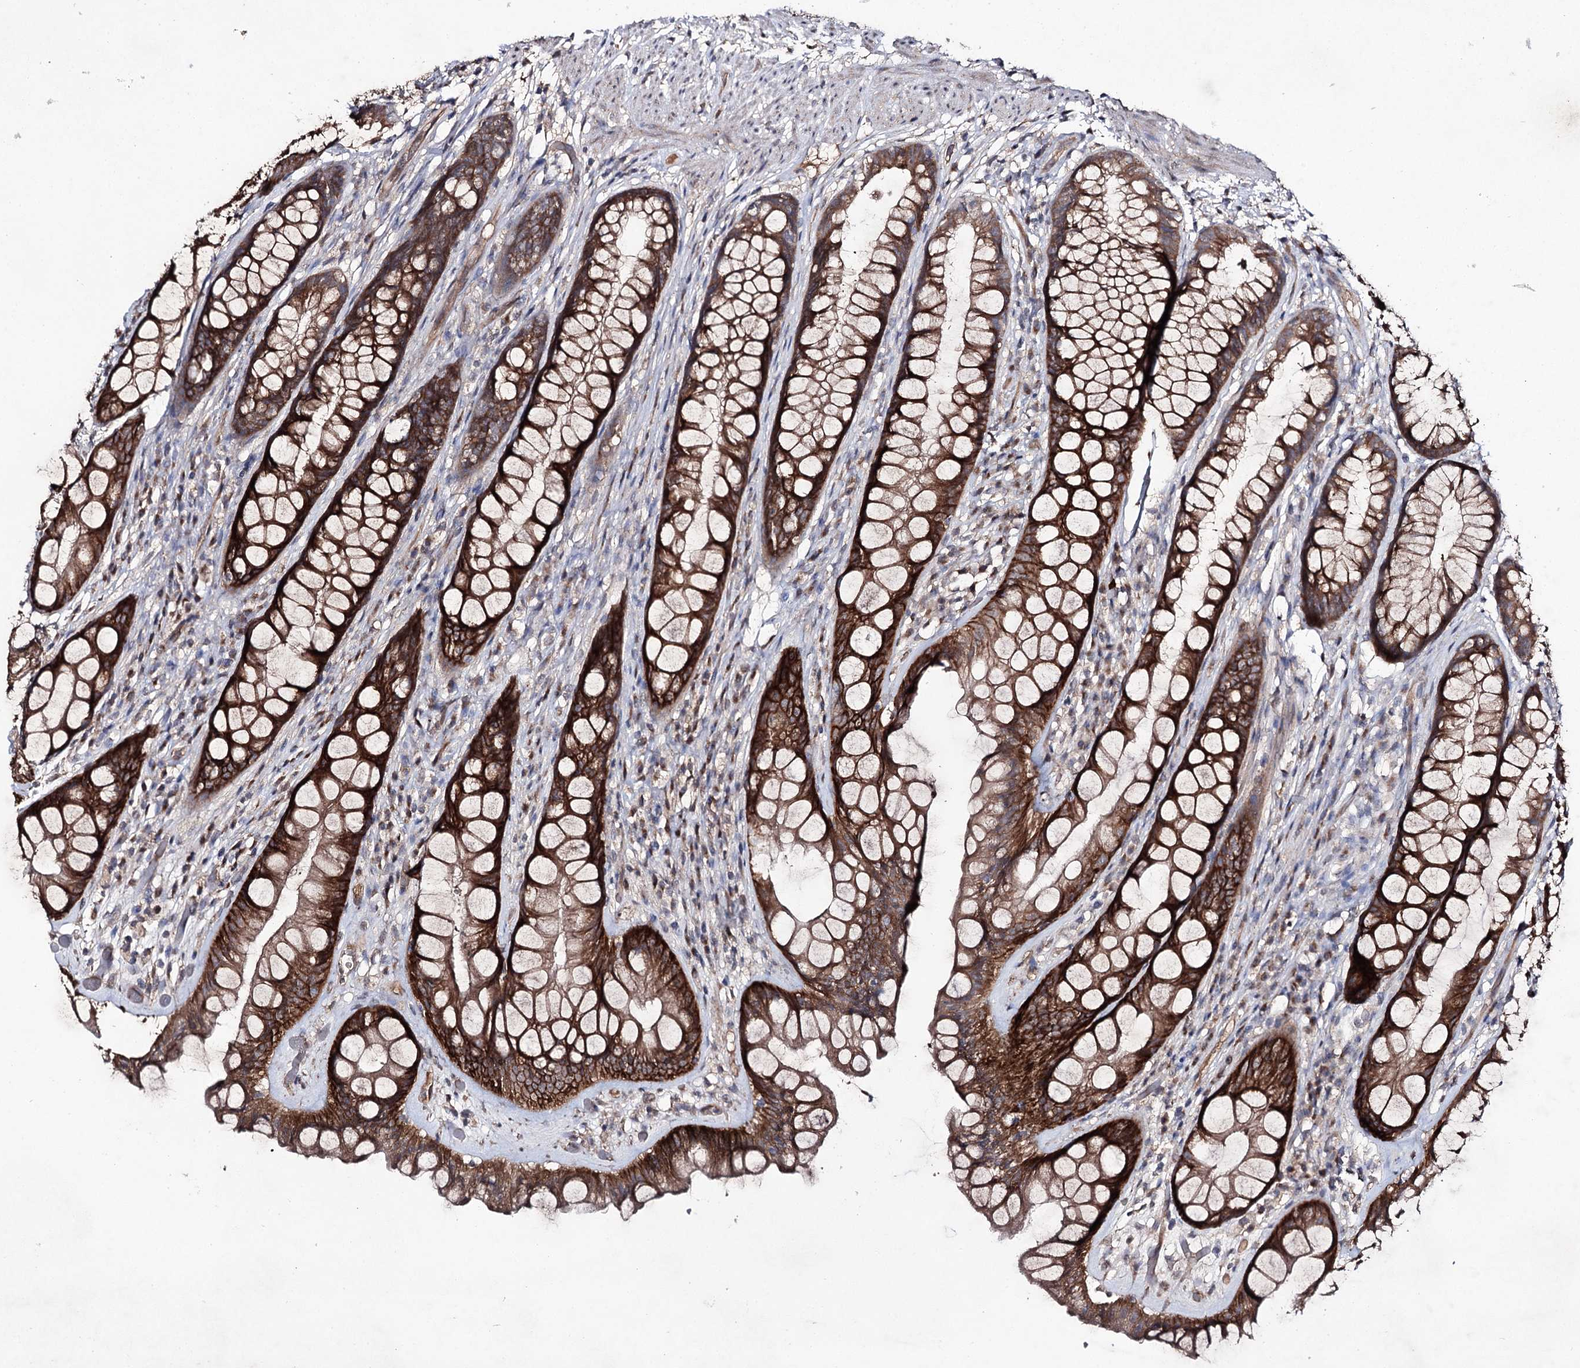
{"staining": {"intensity": "strong", "quantity": ">75%", "location": "cytoplasmic/membranous"}, "tissue": "rectum", "cell_type": "Glandular cells", "image_type": "normal", "snomed": [{"axis": "morphology", "description": "Normal tissue, NOS"}, {"axis": "topography", "description": "Rectum"}], "caption": "Unremarkable rectum demonstrates strong cytoplasmic/membranous staining in approximately >75% of glandular cells Using DAB (brown) and hematoxylin (blue) stains, captured at high magnification using brightfield microscopy..", "gene": "SEMA4G", "patient": {"sex": "male", "age": 74}}